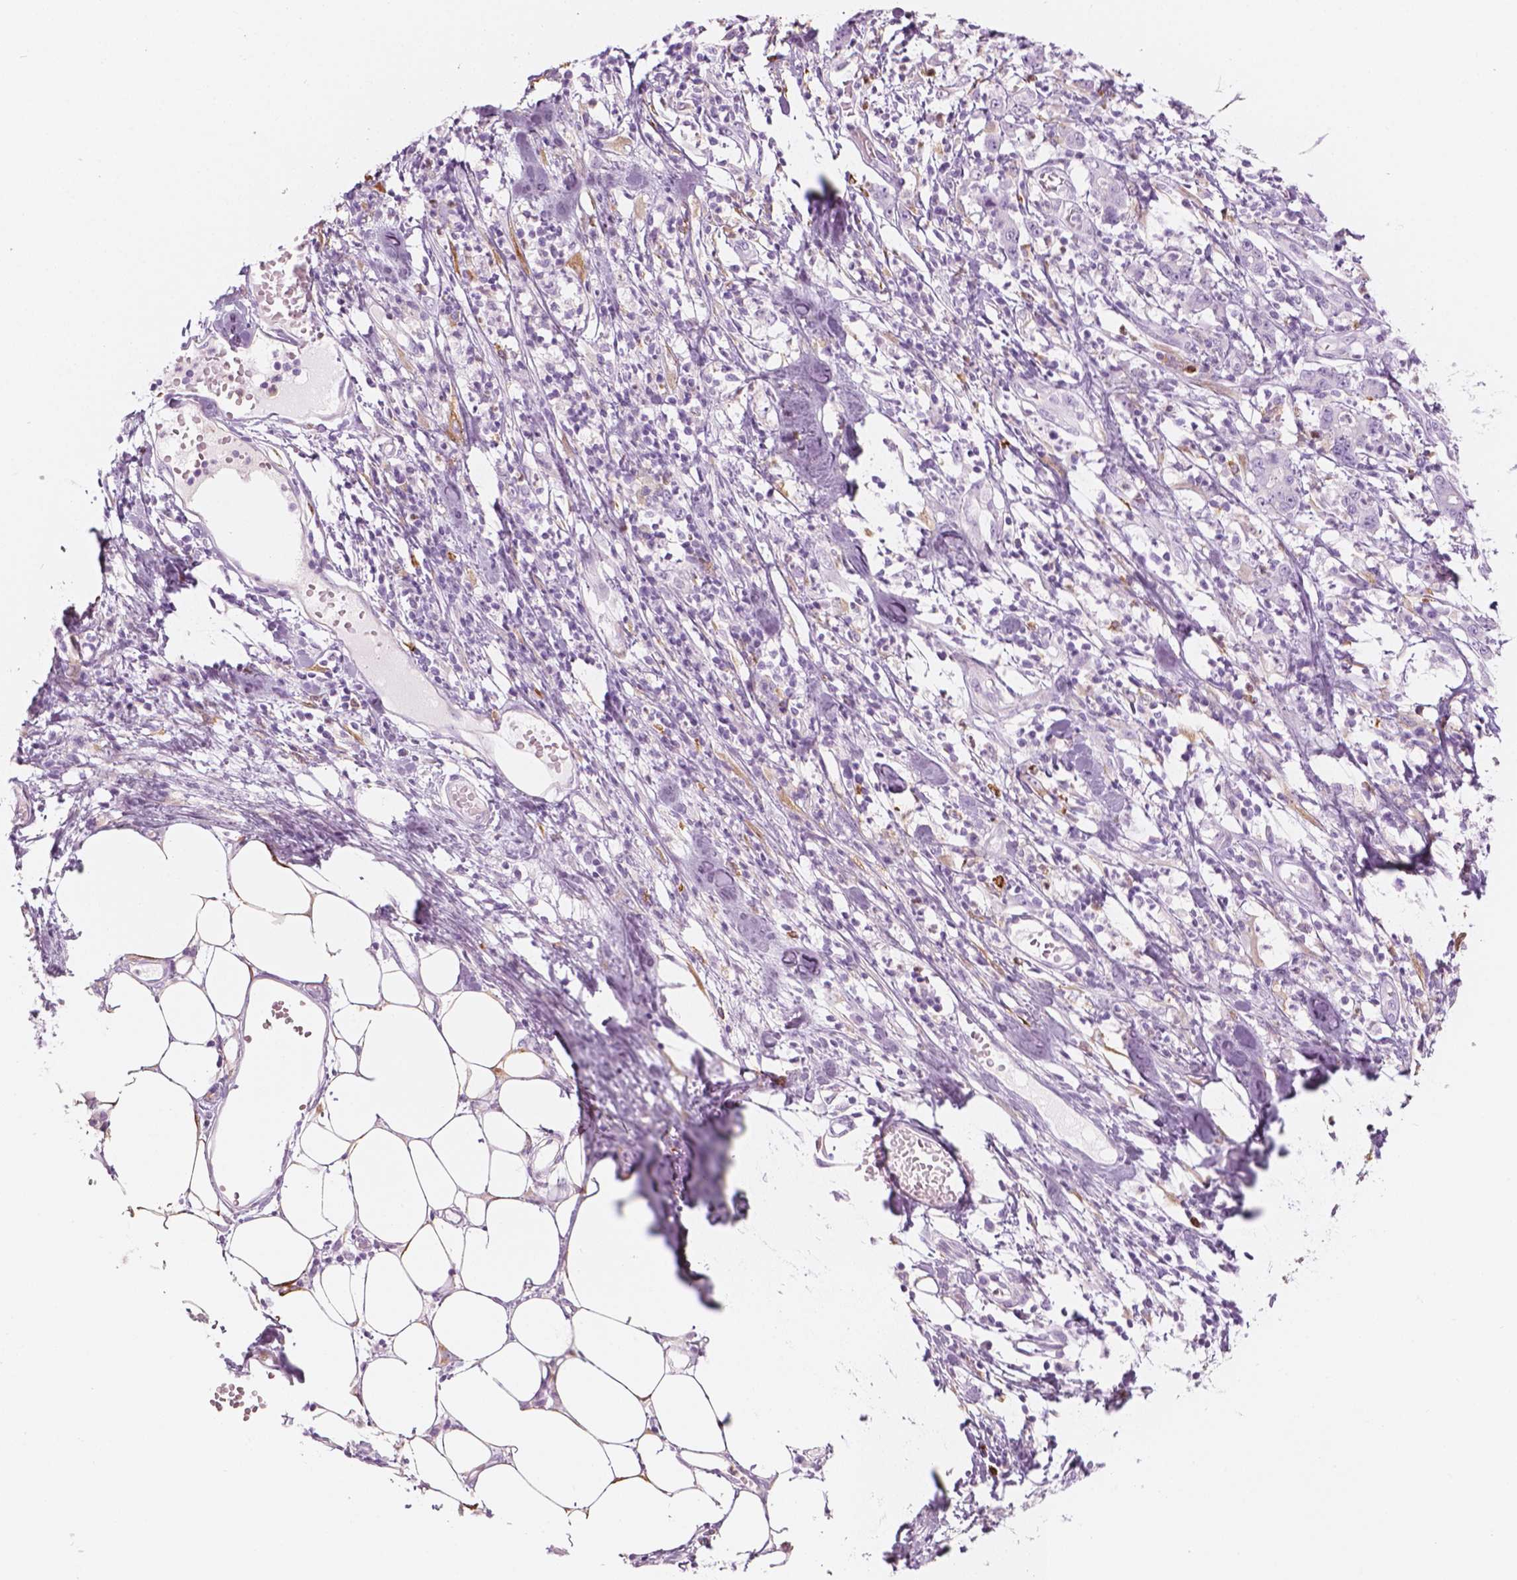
{"staining": {"intensity": "negative", "quantity": "none", "location": "none"}, "tissue": "stomach cancer", "cell_type": "Tumor cells", "image_type": "cancer", "snomed": [{"axis": "morphology", "description": "Adenocarcinoma, NOS"}, {"axis": "topography", "description": "Stomach, upper"}], "caption": "Tumor cells show no significant positivity in adenocarcinoma (stomach).", "gene": "CES1", "patient": {"sex": "male", "age": 68}}